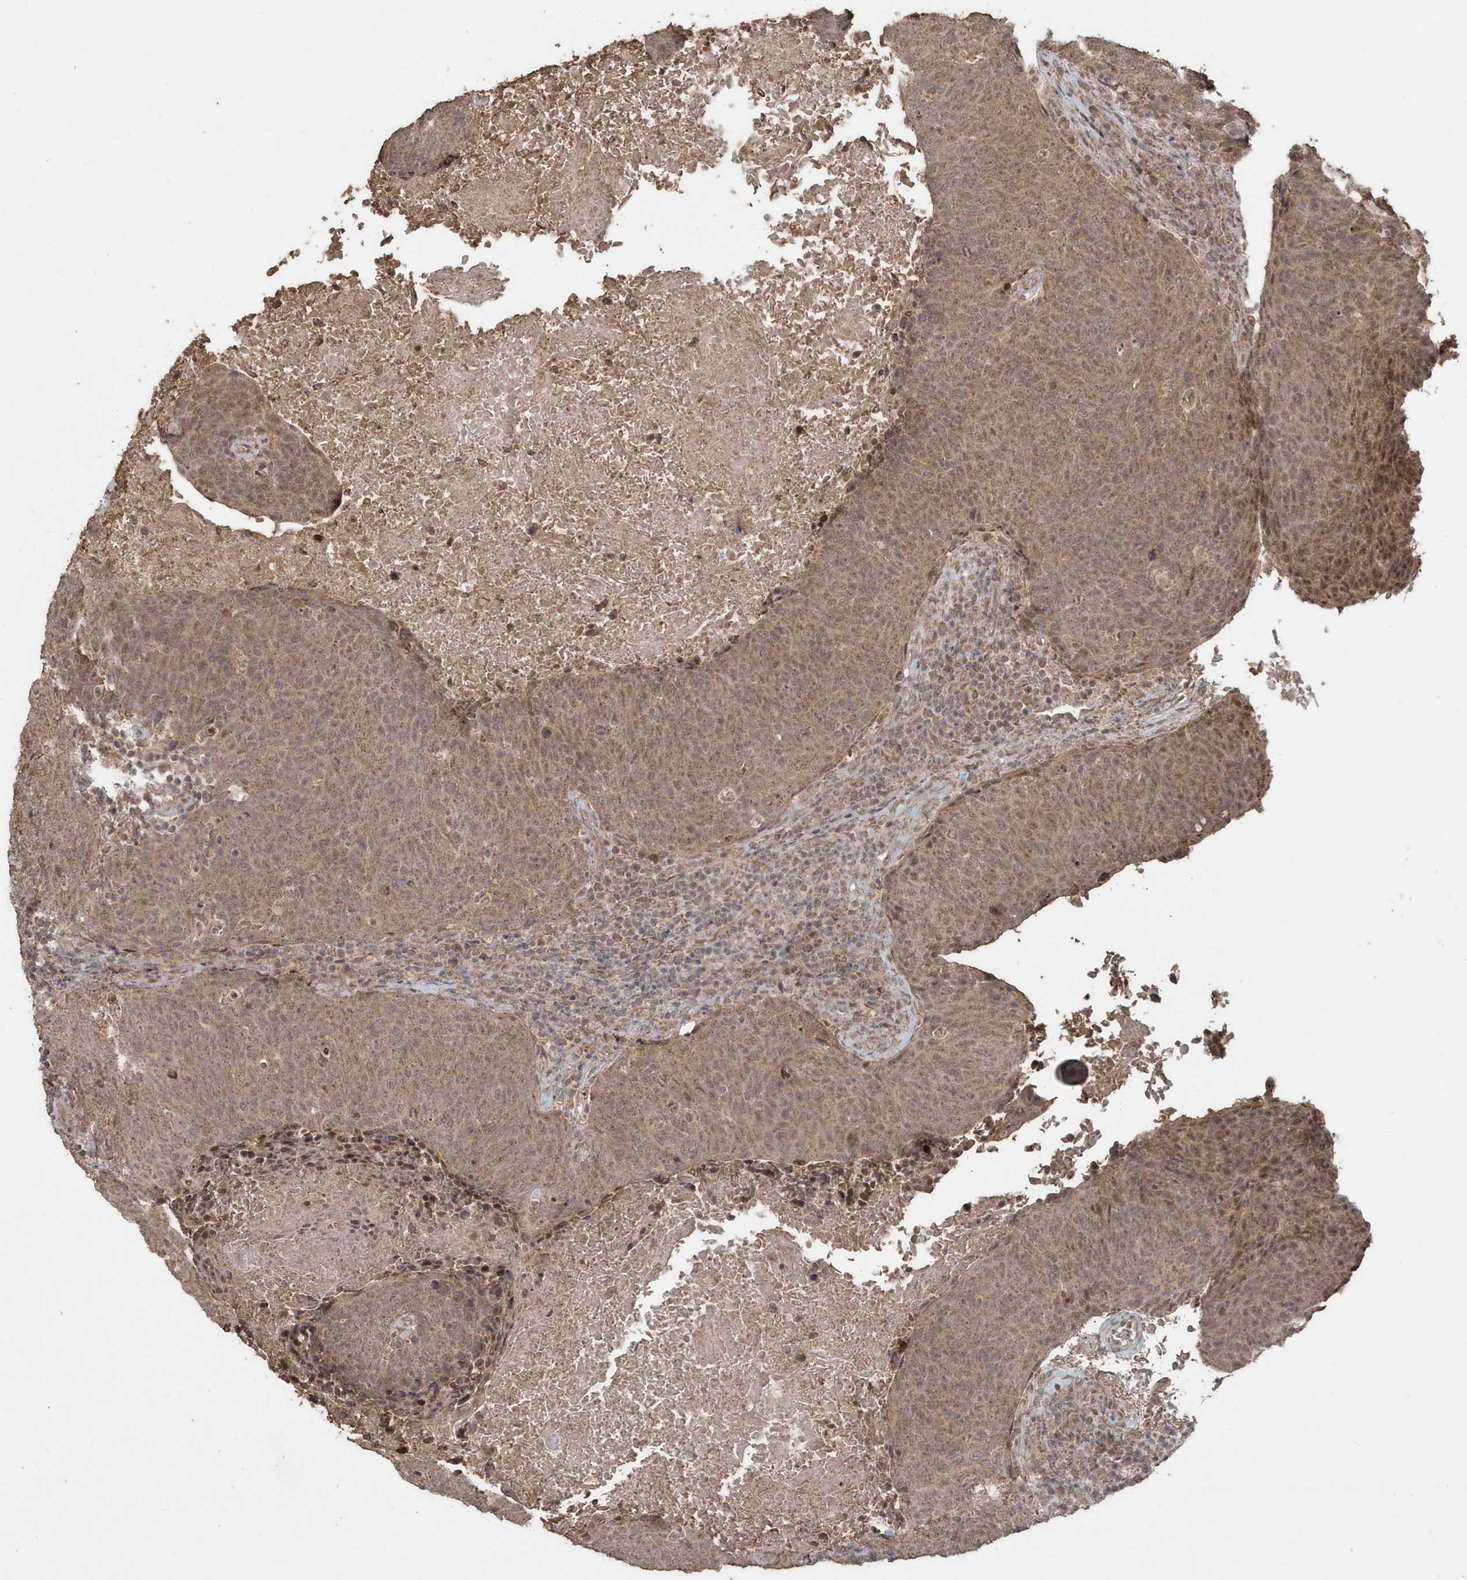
{"staining": {"intensity": "moderate", "quantity": ">75%", "location": "cytoplasmic/membranous,nuclear"}, "tissue": "head and neck cancer", "cell_type": "Tumor cells", "image_type": "cancer", "snomed": [{"axis": "morphology", "description": "Squamous cell carcinoma, NOS"}, {"axis": "morphology", "description": "Squamous cell carcinoma, metastatic, NOS"}, {"axis": "topography", "description": "Lymph node"}, {"axis": "topography", "description": "Head-Neck"}], "caption": "Moderate cytoplasmic/membranous and nuclear staining is identified in approximately >75% of tumor cells in metastatic squamous cell carcinoma (head and neck). The staining was performed using DAB (3,3'-diaminobenzidine) to visualize the protein expression in brown, while the nuclei were stained in blue with hematoxylin (Magnification: 20x).", "gene": "PAXBP1", "patient": {"sex": "male", "age": 62}}